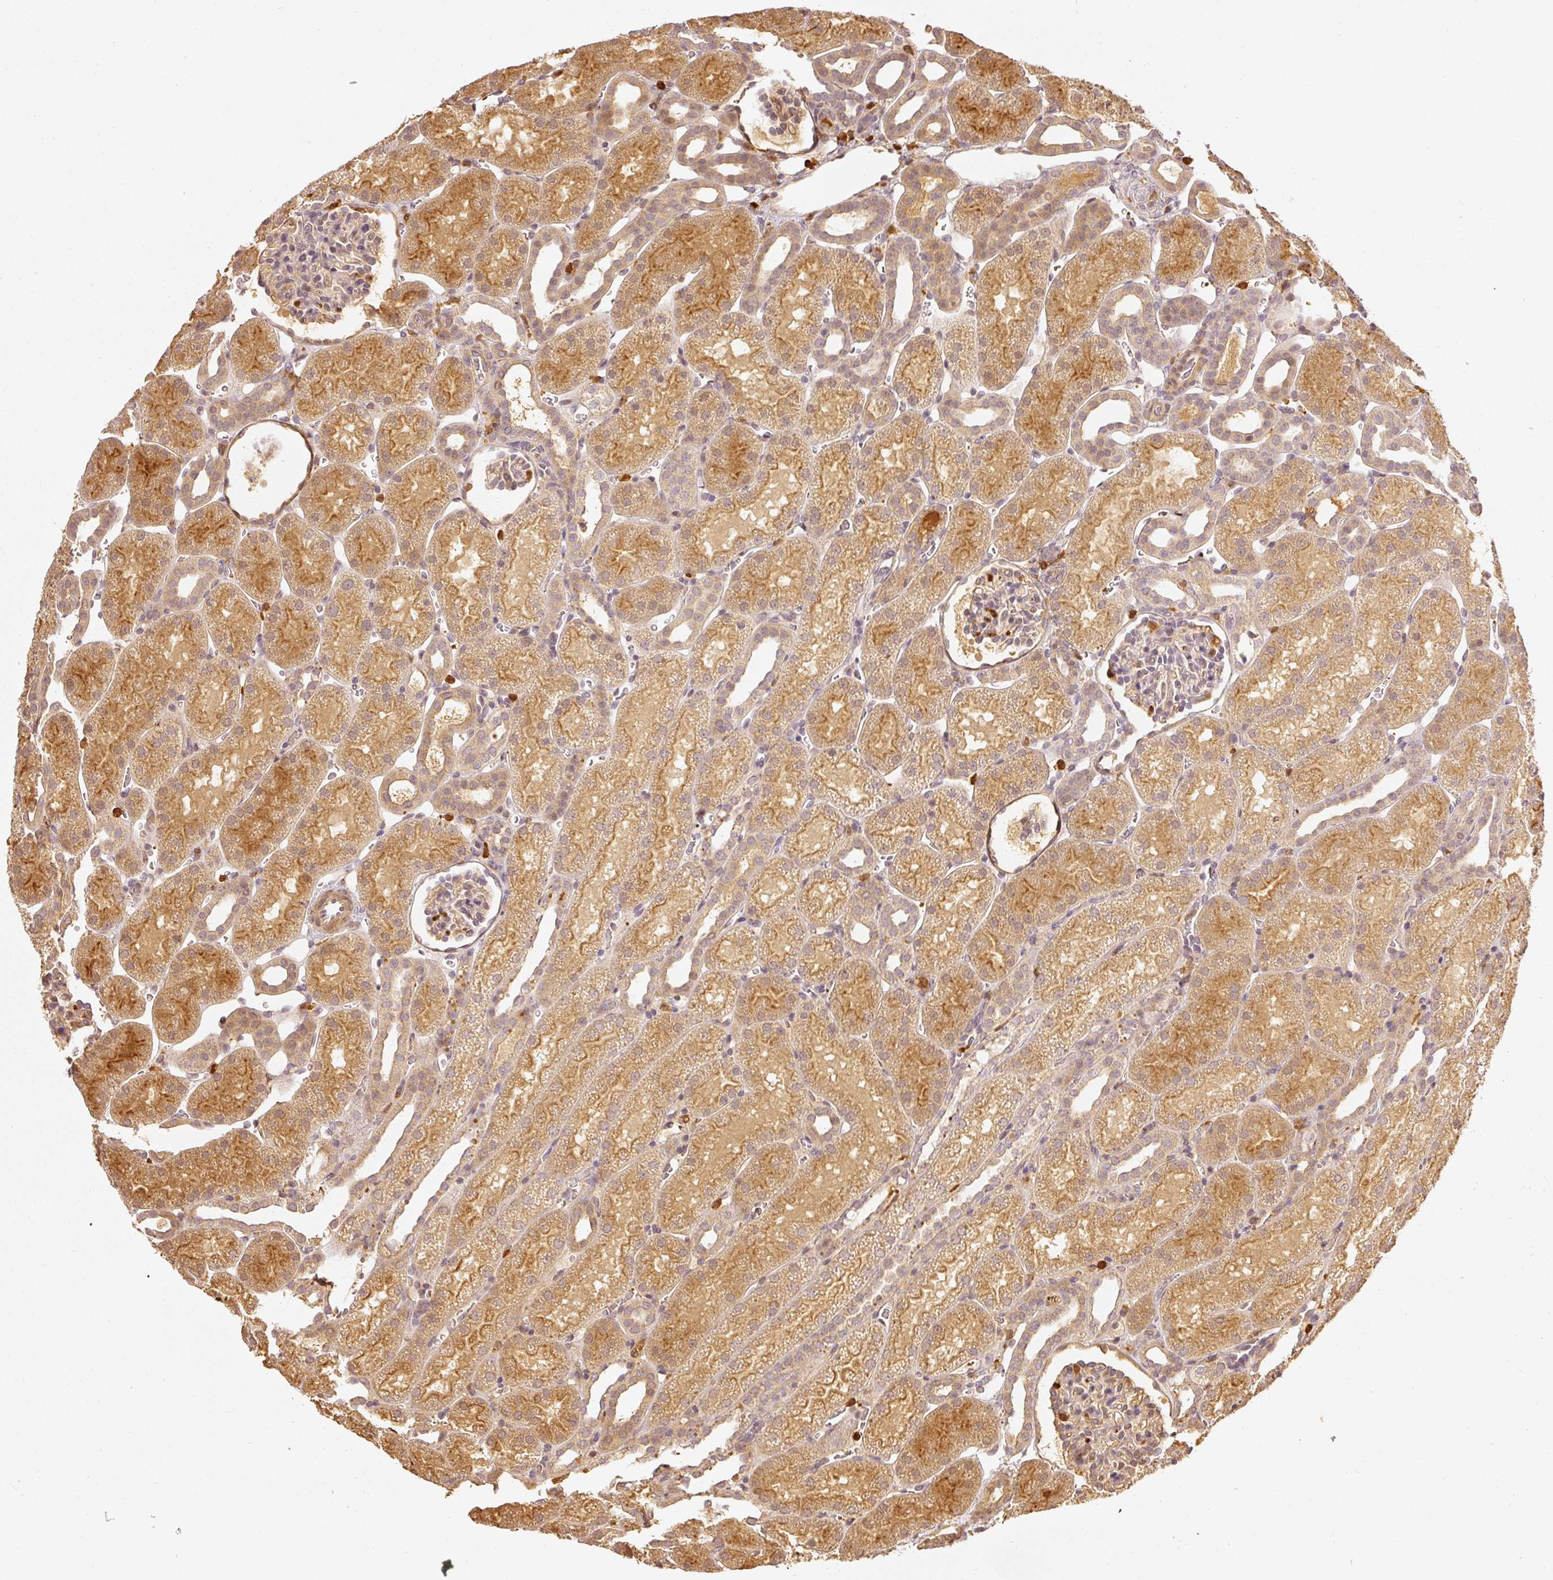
{"staining": {"intensity": "weak", "quantity": "25%-75%", "location": "cytoplasmic/membranous"}, "tissue": "kidney", "cell_type": "Cells in glomeruli", "image_type": "normal", "snomed": [{"axis": "morphology", "description": "Normal tissue, NOS"}, {"axis": "topography", "description": "Kidney"}], "caption": "Immunohistochemistry (IHC) of unremarkable kidney exhibits low levels of weak cytoplasmic/membranous staining in approximately 25%-75% of cells in glomeruli.", "gene": "PFN1", "patient": {"sex": "male", "age": 2}}